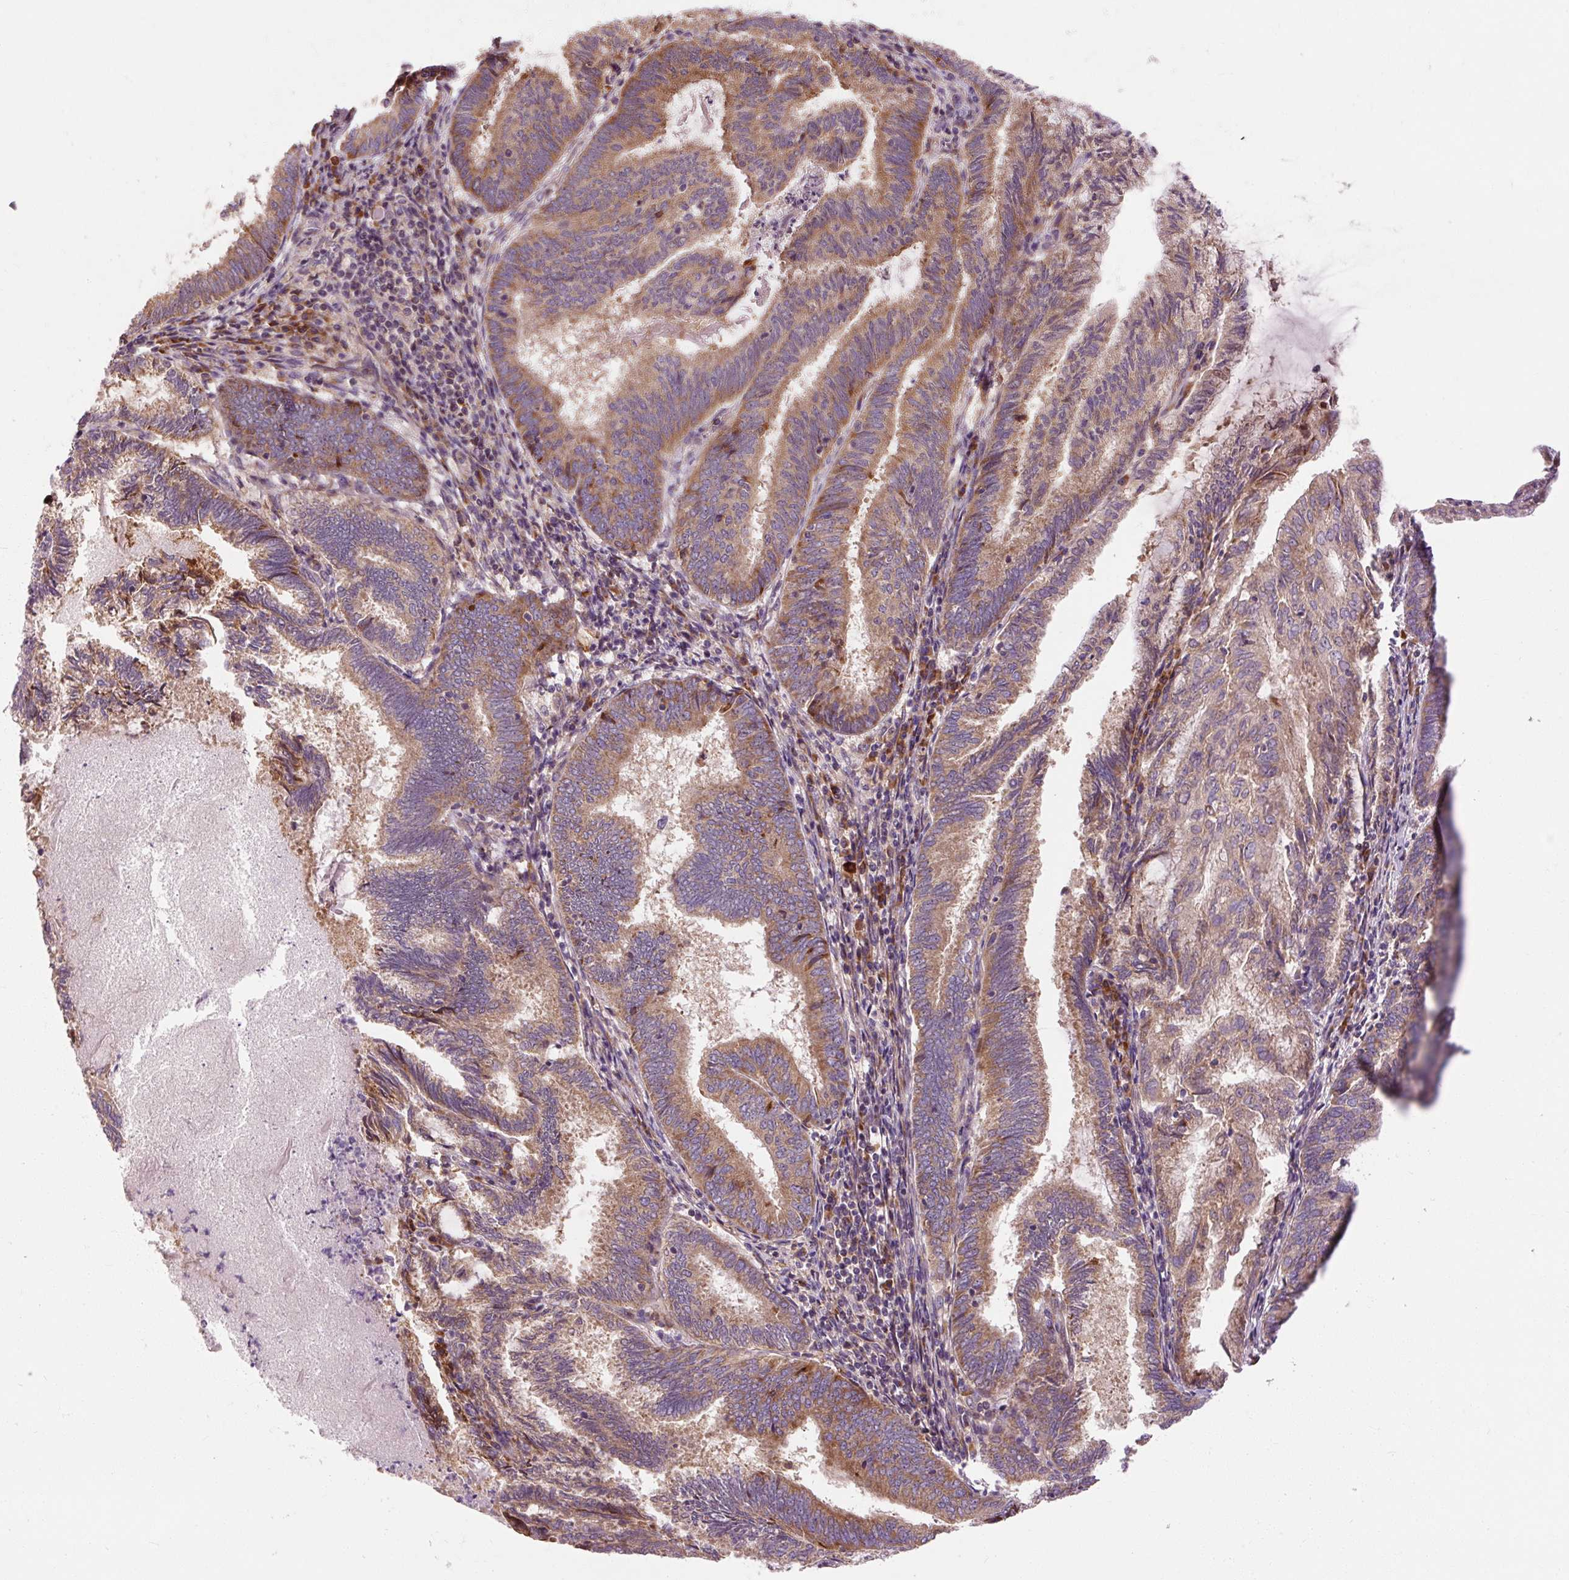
{"staining": {"intensity": "moderate", "quantity": ">75%", "location": "cytoplasmic/membranous"}, "tissue": "endometrial cancer", "cell_type": "Tumor cells", "image_type": "cancer", "snomed": [{"axis": "morphology", "description": "Adenocarcinoma, NOS"}, {"axis": "topography", "description": "Endometrium"}], "caption": "Endometrial cancer stained with immunohistochemistry (IHC) exhibits moderate cytoplasmic/membranous staining in approximately >75% of tumor cells.", "gene": "PRSS48", "patient": {"sex": "female", "age": 80}}